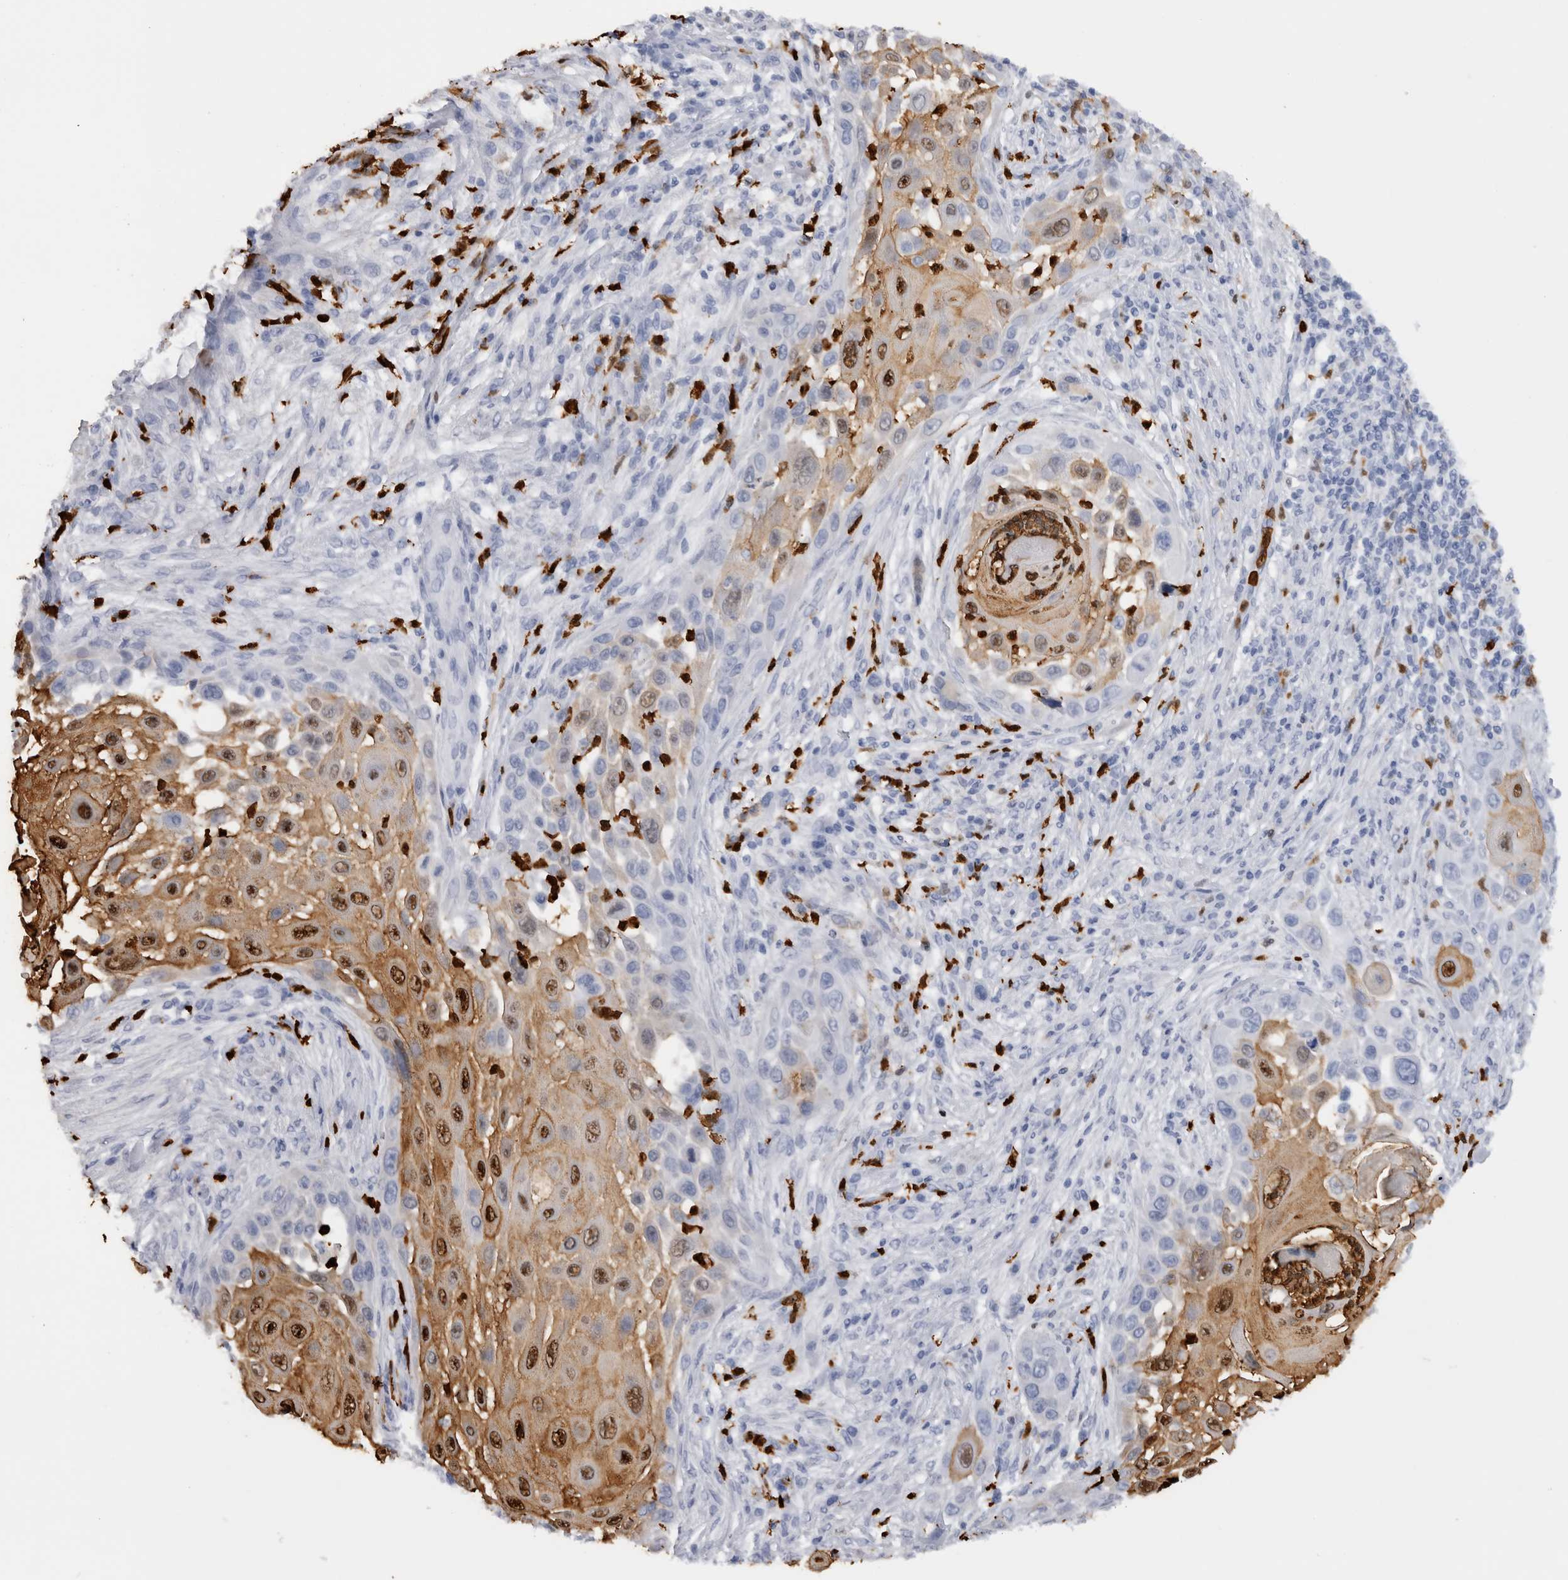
{"staining": {"intensity": "strong", "quantity": "25%-75%", "location": "cytoplasmic/membranous,nuclear"}, "tissue": "skin cancer", "cell_type": "Tumor cells", "image_type": "cancer", "snomed": [{"axis": "morphology", "description": "Squamous cell carcinoma, NOS"}, {"axis": "topography", "description": "Skin"}], "caption": "This histopathology image shows immunohistochemistry (IHC) staining of human skin cancer, with high strong cytoplasmic/membranous and nuclear staining in approximately 25%-75% of tumor cells.", "gene": "S100A8", "patient": {"sex": "female", "age": 44}}